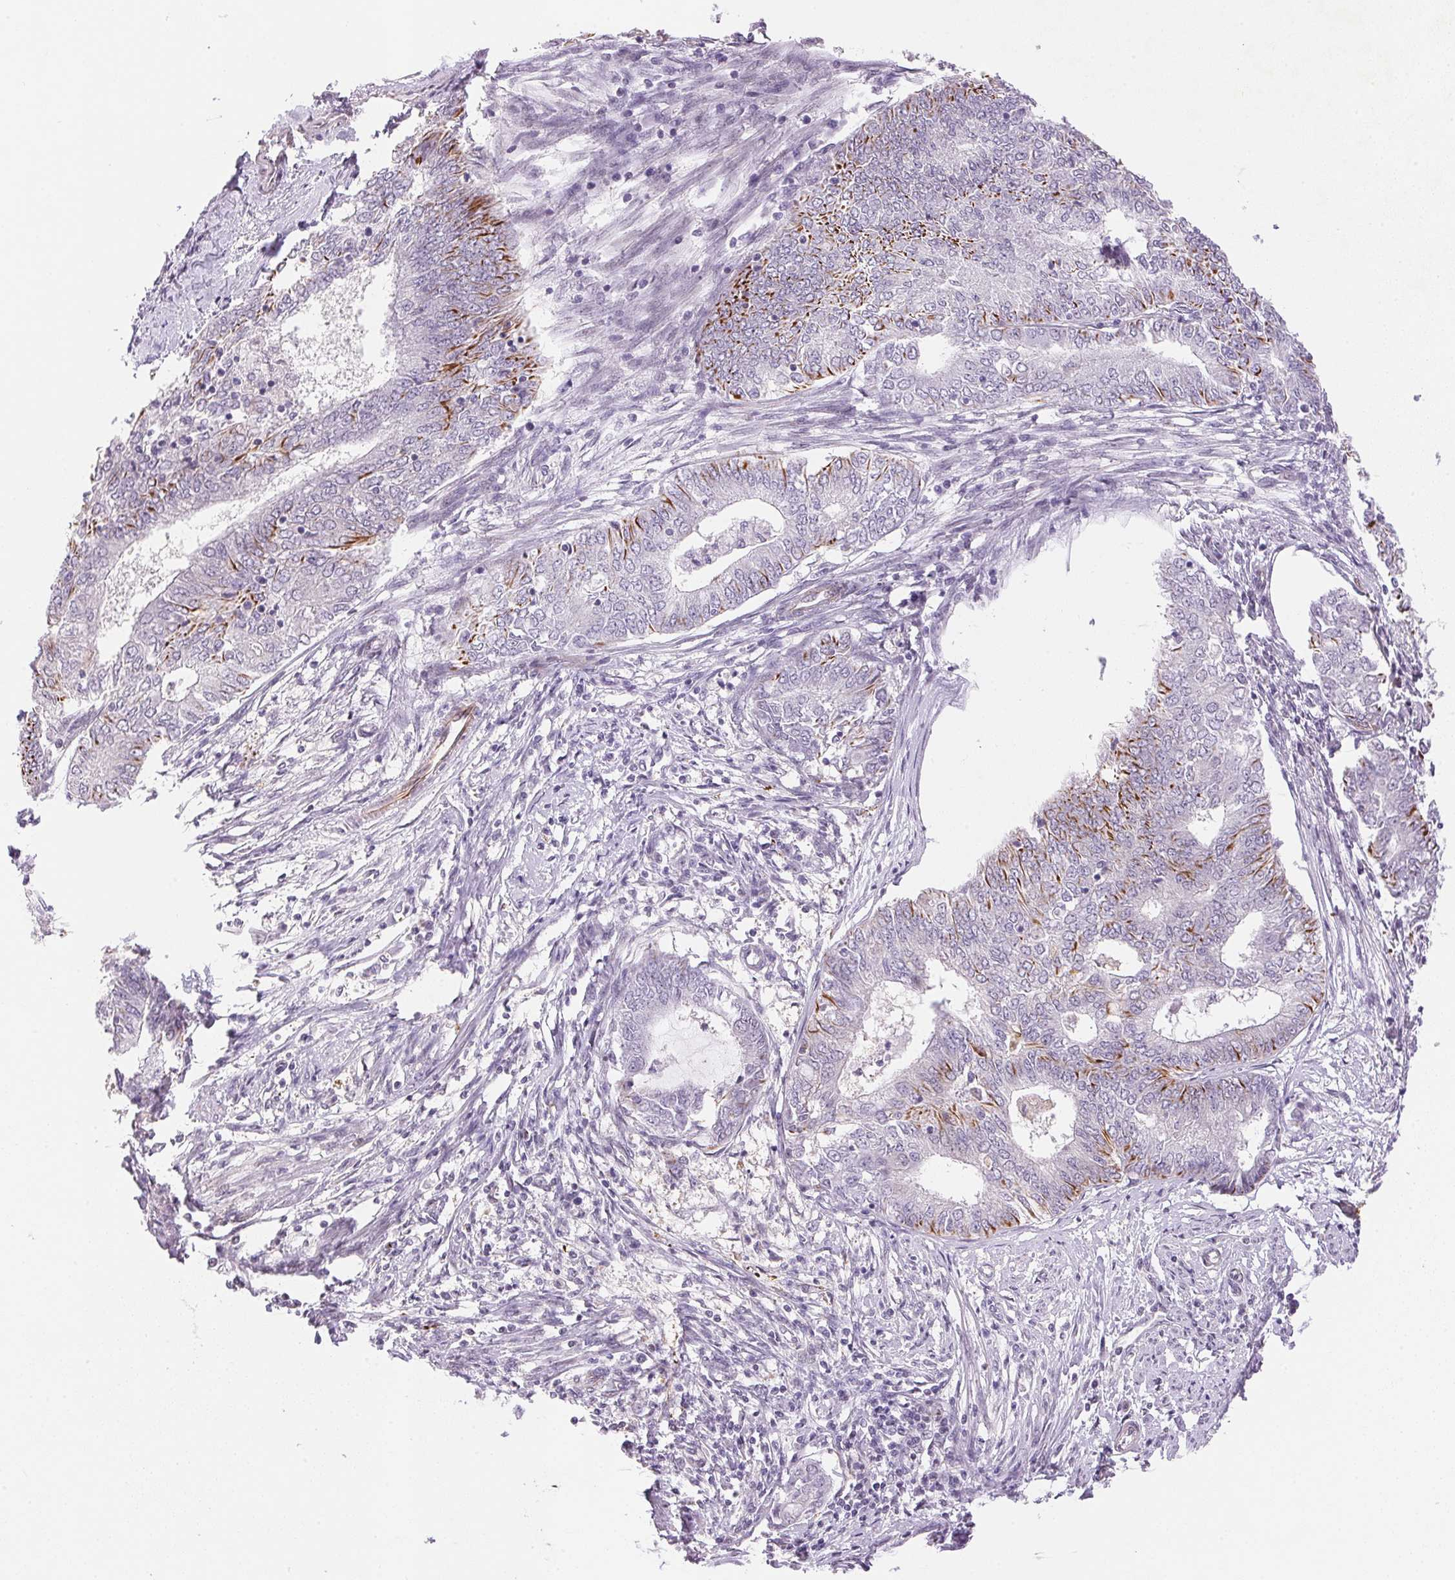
{"staining": {"intensity": "strong", "quantity": "<25%", "location": "cytoplasmic/membranous"}, "tissue": "endometrial cancer", "cell_type": "Tumor cells", "image_type": "cancer", "snomed": [{"axis": "morphology", "description": "Adenocarcinoma, NOS"}, {"axis": "topography", "description": "Endometrium"}], "caption": "A brown stain shows strong cytoplasmic/membranous positivity of a protein in human endometrial cancer tumor cells. (IHC, brightfield microscopy, high magnification).", "gene": "GYG2", "patient": {"sex": "female", "age": 62}}